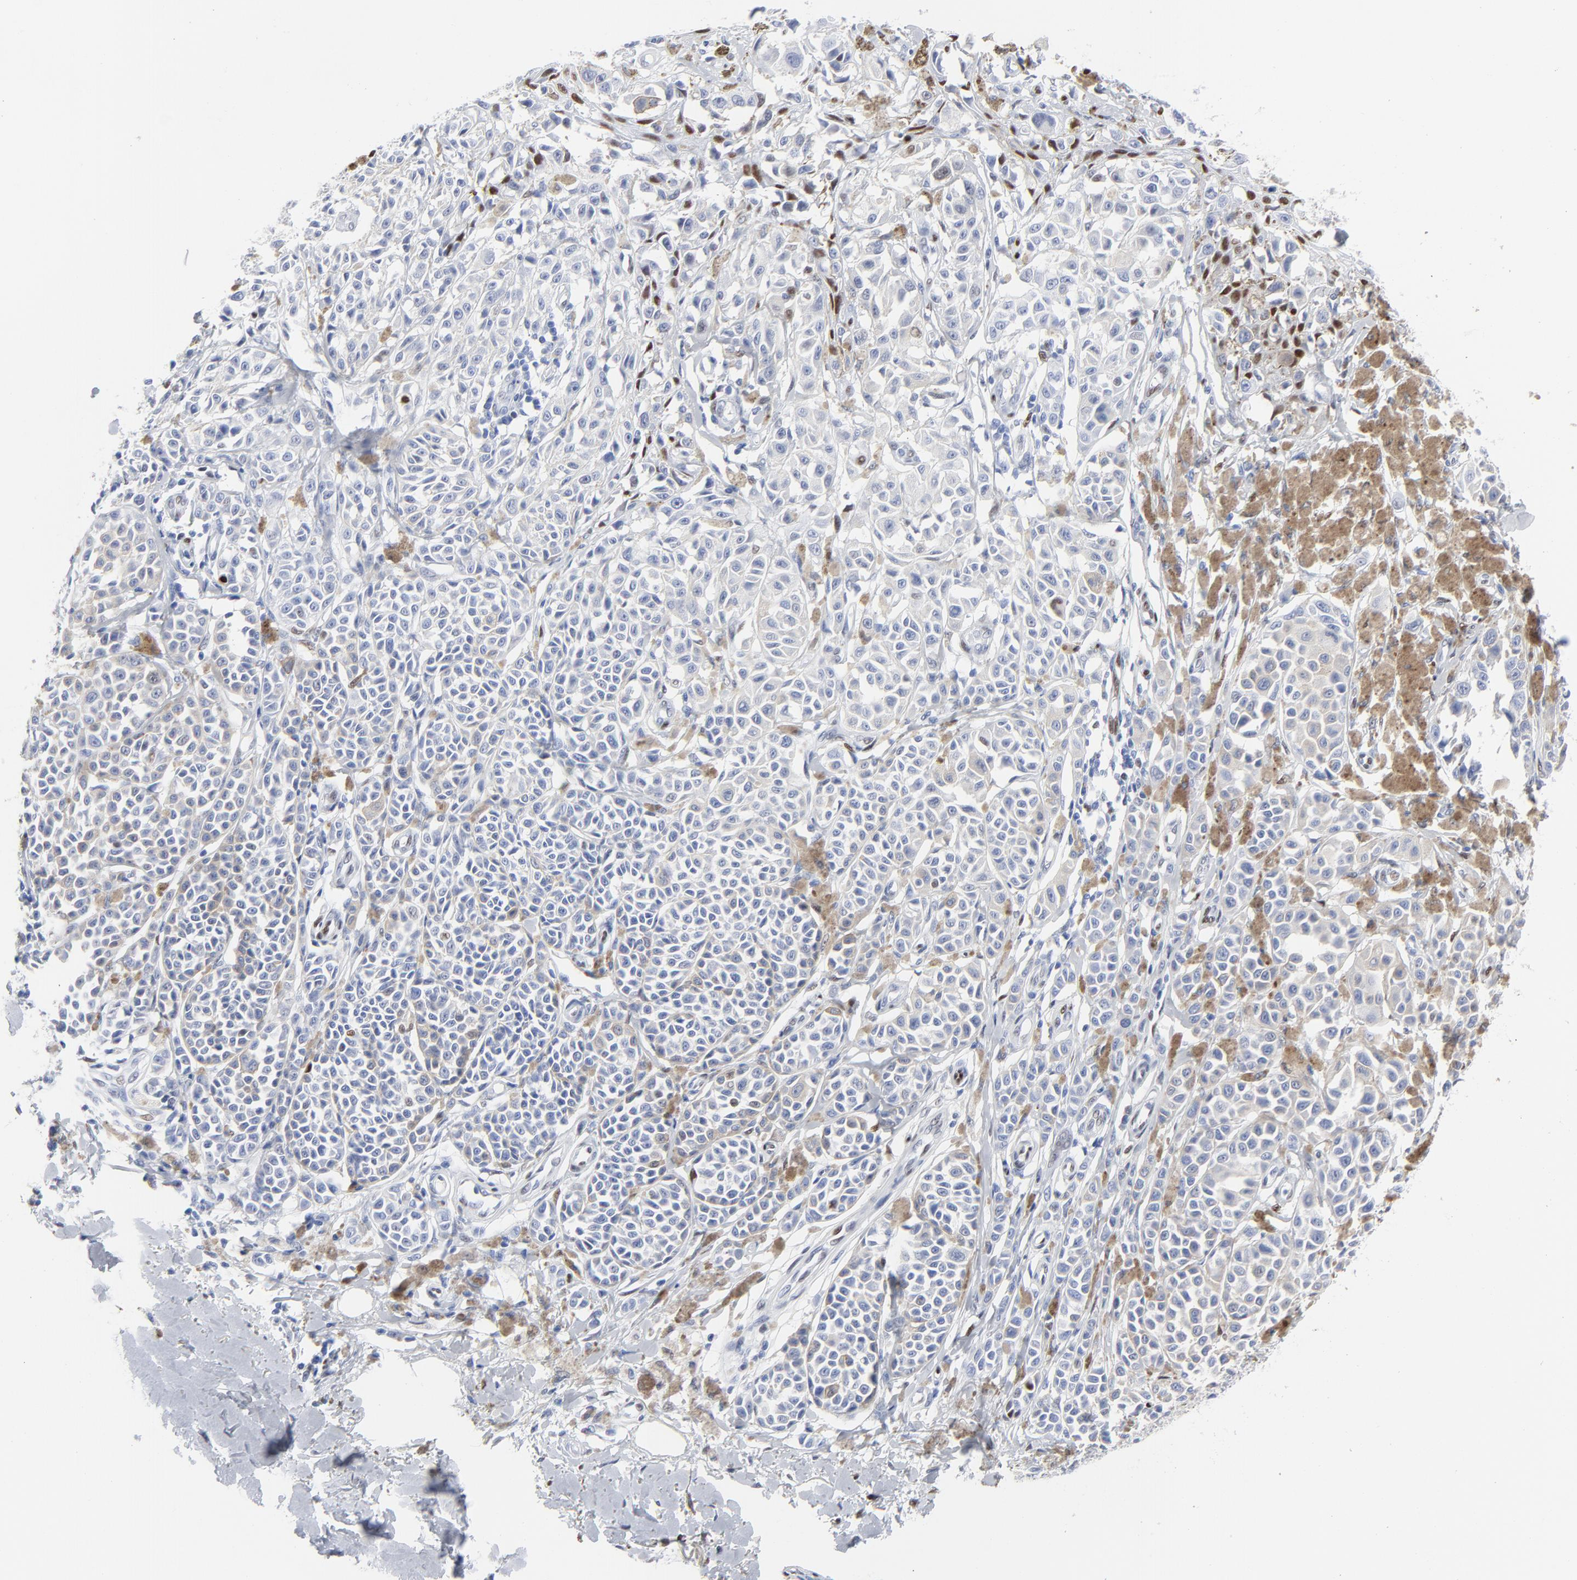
{"staining": {"intensity": "negative", "quantity": "none", "location": "none"}, "tissue": "melanoma", "cell_type": "Tumor cells", "image_type": "cancer", "snomed": [{"axis": "morphology", "description": "Malignant melanoma, NOS"}, {"axis": "topography", "description": "Skin"}], "caption": "A high-resolution histopathology image shows IHC staining of malignant melanoma, which demonstrates no significant positivity in tumor cells.", "gene": "JUN", "patient": {"sex": "female", "age": 38}}